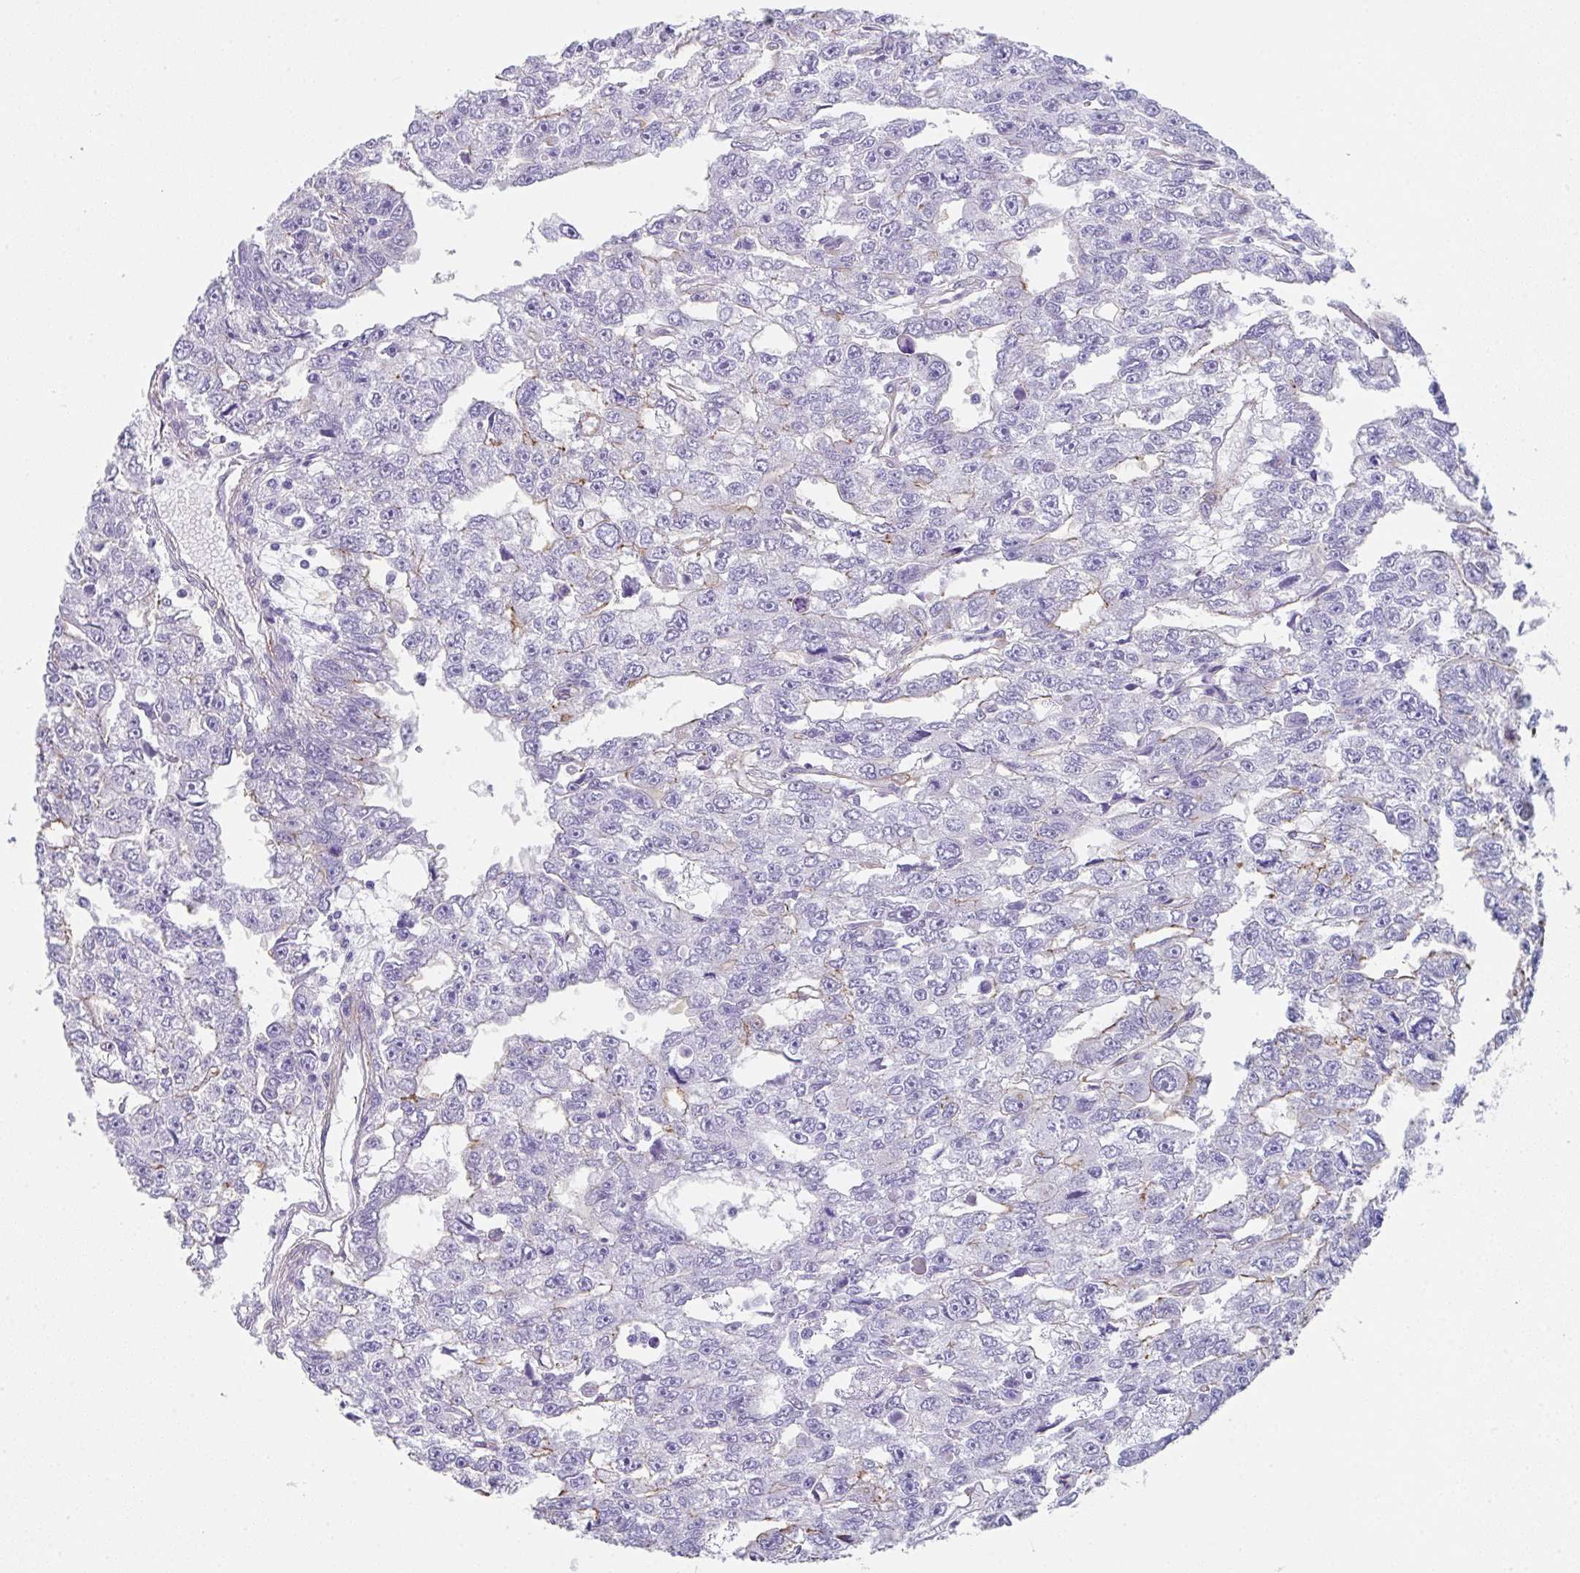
{"staining": {"intensity": "negative", "quantity": "none", "location": "none"}, "tissue": "testis cancer", "cell_type": "Tumor cells", "image_type": "cancer", "snomed": [{"axis": "morphology", "description": "Carcinoma, Embryonal, NOS"}, {"axis": "topography", "description": "Testis"}], "caption": "Tumor cells are negative for brown protein staining in testis cancer. Brightfield microscopy of IHC stained with DAB (brown) and hematoxylin (blue), captured at high magnification.", "gene": "DBN1", "patient": {"sex": "male", "age": 20}}